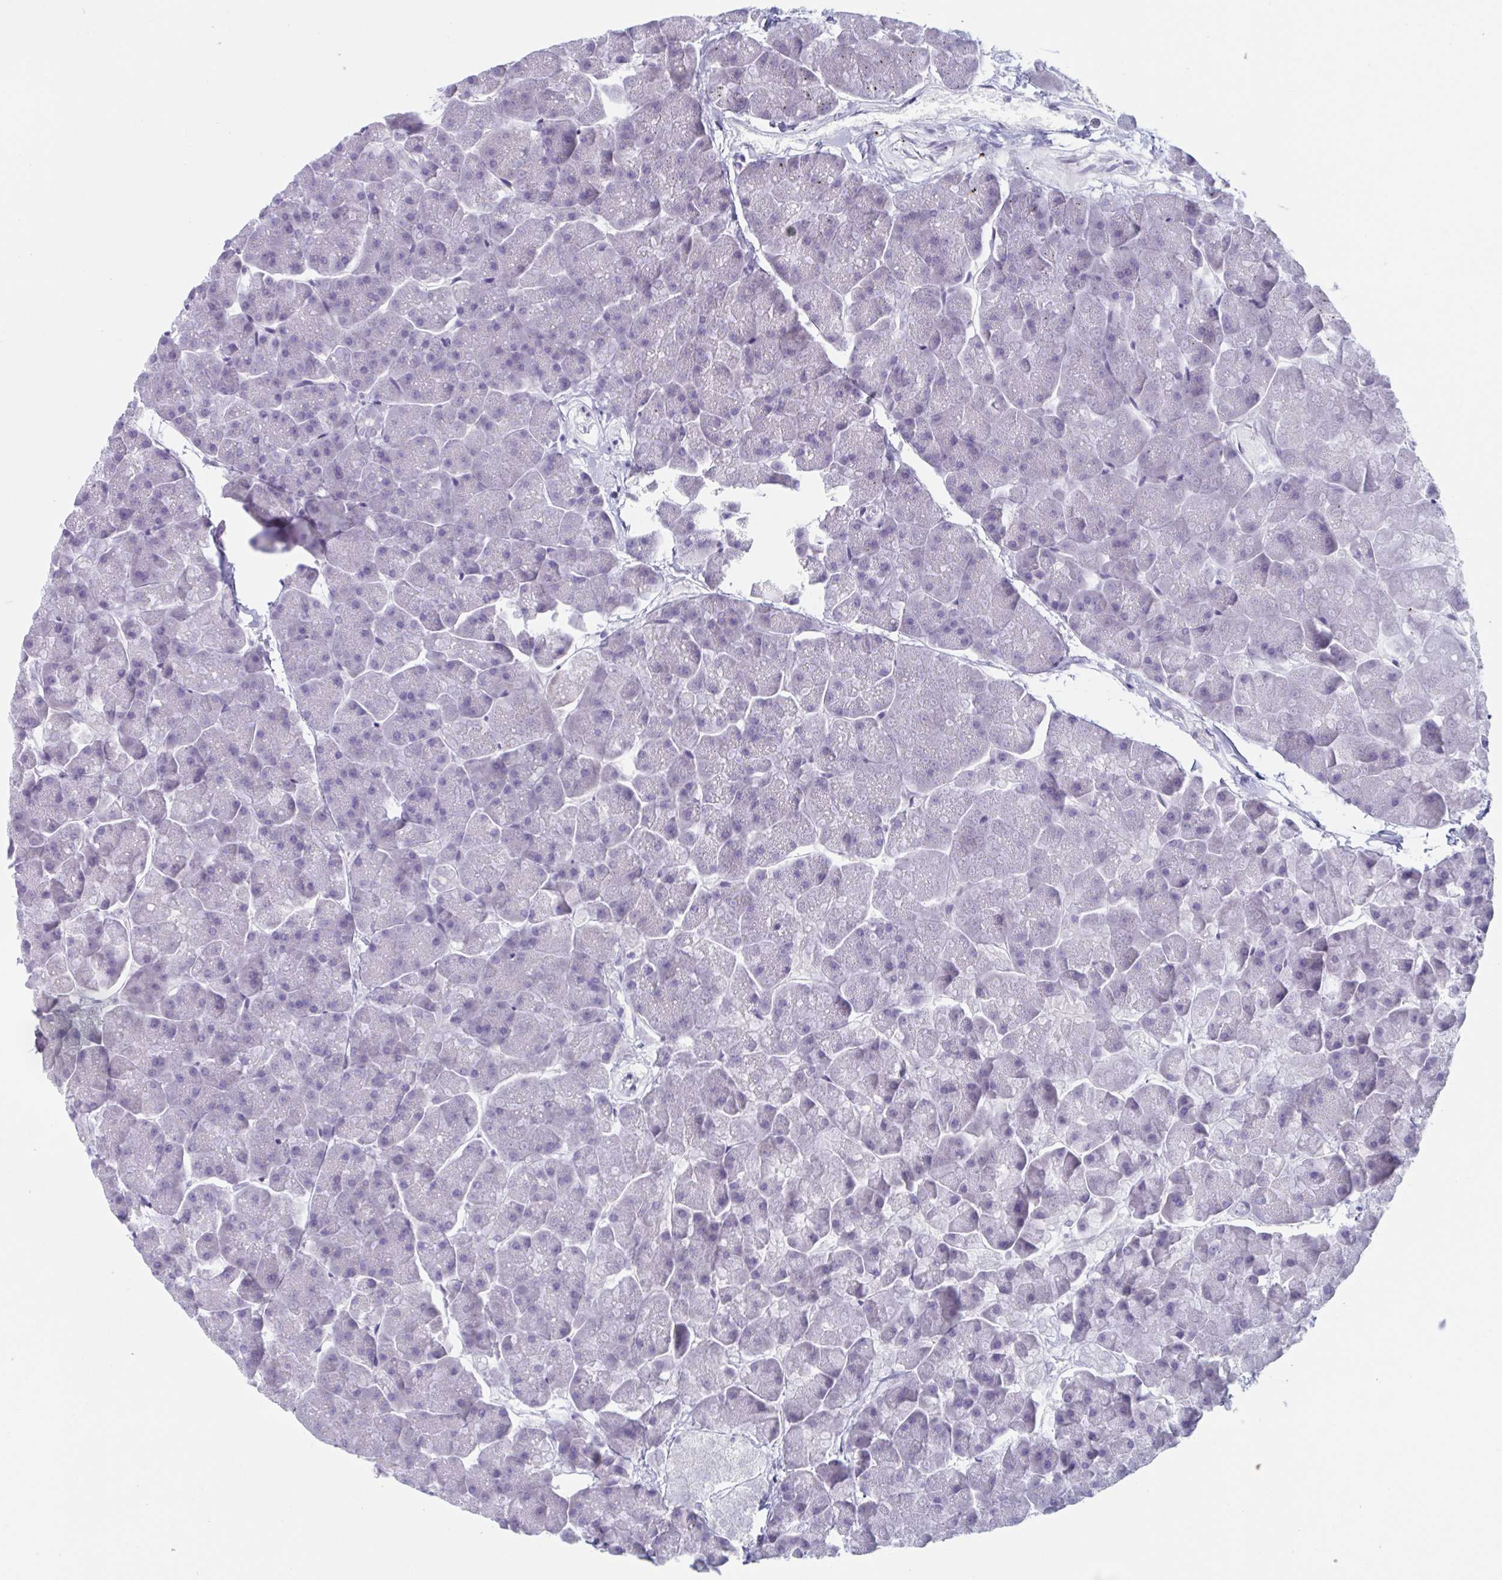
{"staining": {"intensity": "negative", "quantity": "none", "location": "none"}, "tissue": "pancreas", "cell_type": "Exocrine glandular cells", "image_type": "normal", "snomed": [{"axis": "morphology", "description": "Normal tissue, NOS"}, {"axis": "topography", "description": "Pancreas"}, {"axis": "topography", "description": "Peripheral nerve tissue"}], "caption": "Immunohistochemical staining of unremarkable human pancreas shows no significant expression in exocrine glandular cells. The staining was performed using DAB (3,3'-diaminobenzidine) to visualize the protein expression in brown, while the nuclei were stained in blue with hematoxylin (Magnification: 20x).", "gene": "HSD11B2", "patient": {"sex": "male", "age": 54}}